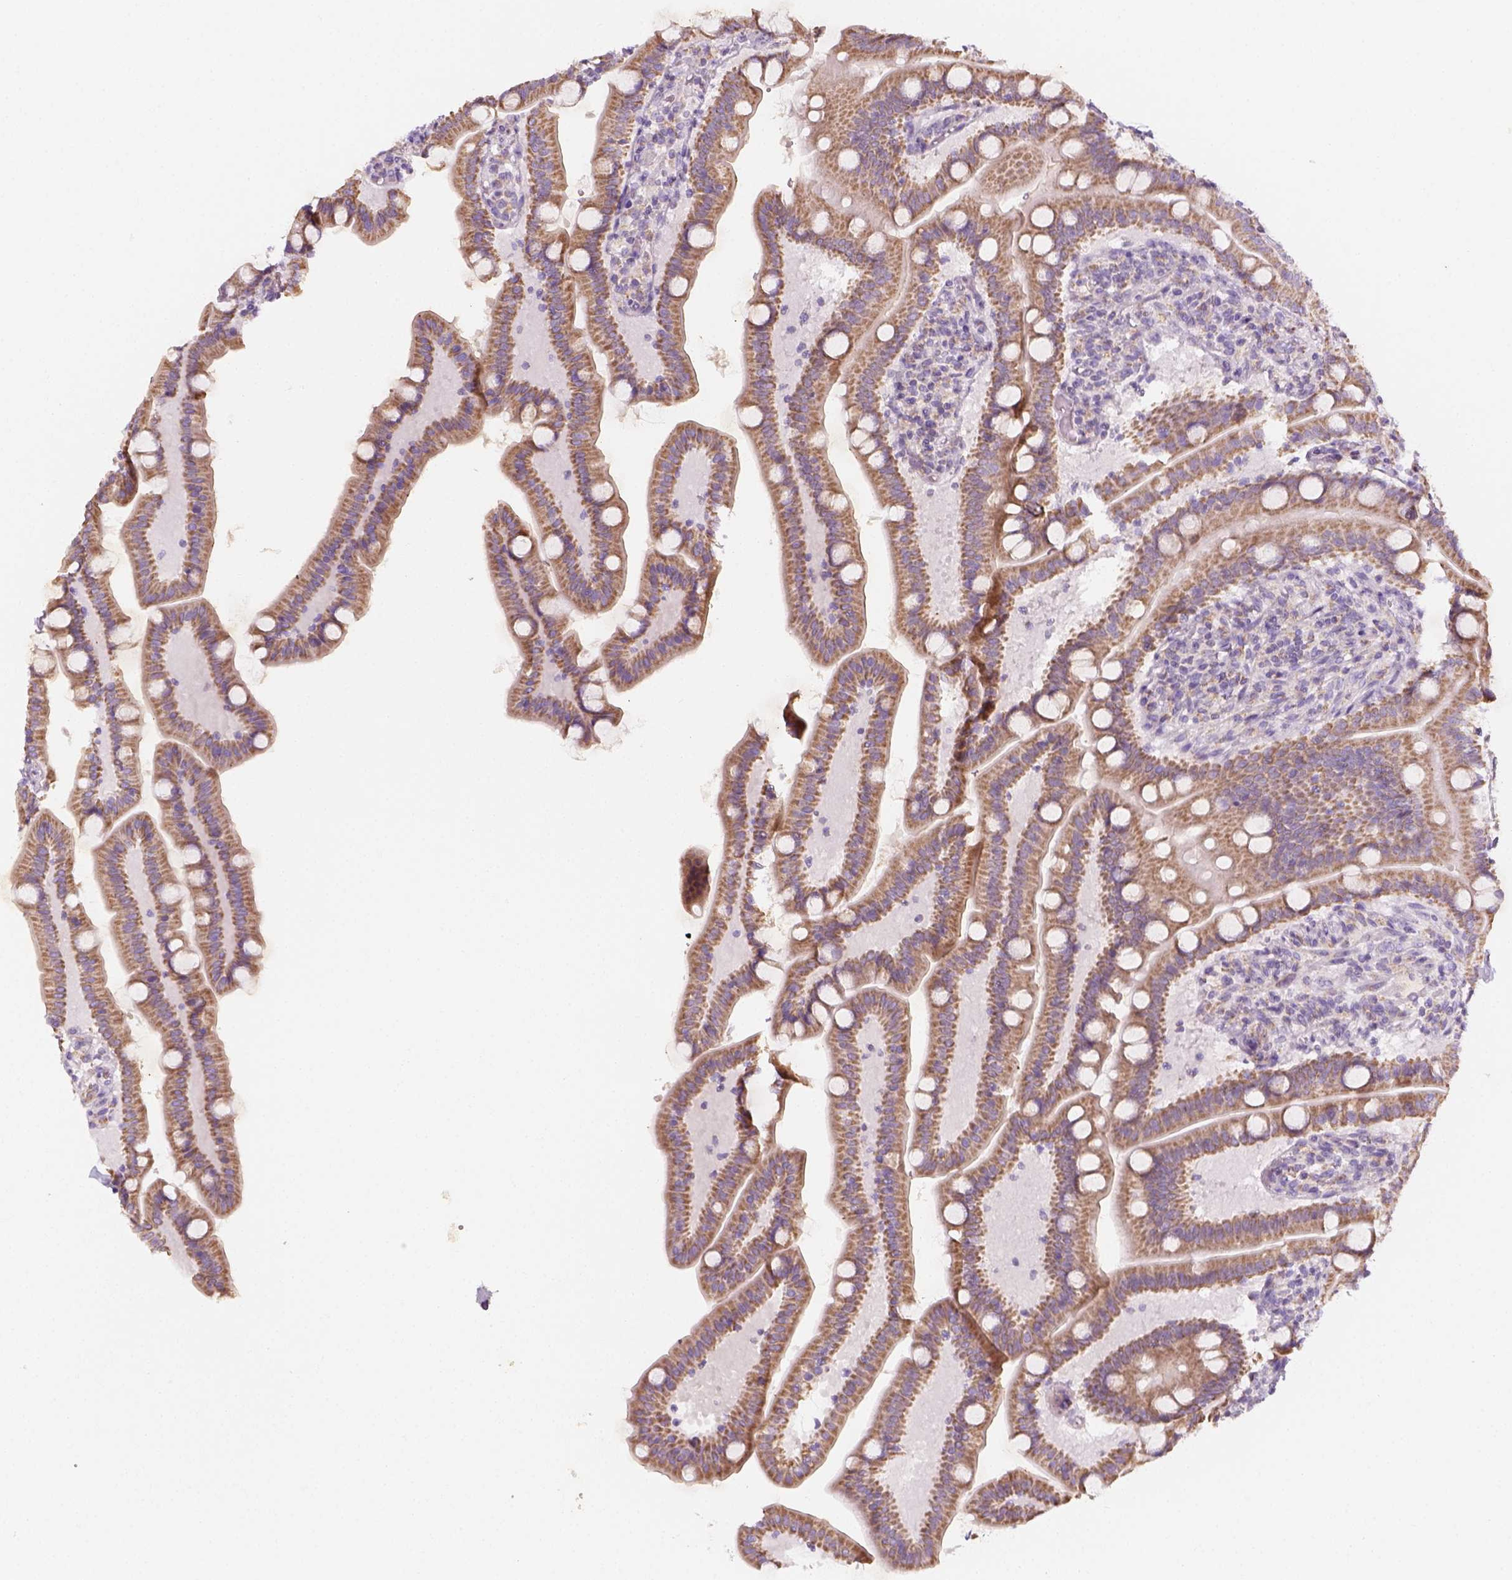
{"staining": {"intensity": "moderate", "quantity": ">75%", "location": "cytoplasmic/membranous"}, "tissue": "small intestine", "cell_type": "Glandular cells", "image_type": "normal", "snomed": [{"axis": "morphology", "description": "Normal tissue, NOS"}, {"axis": "topography", "description": "Small intestine"}], "caption": "Immunohistochemical staining of benign human small intestine shows moderate cytoplasmic/membranous protein staining in about >75% of glandular cells.", "gene": "AWAT2", "patient": {"sex": "male", "age": 66}}